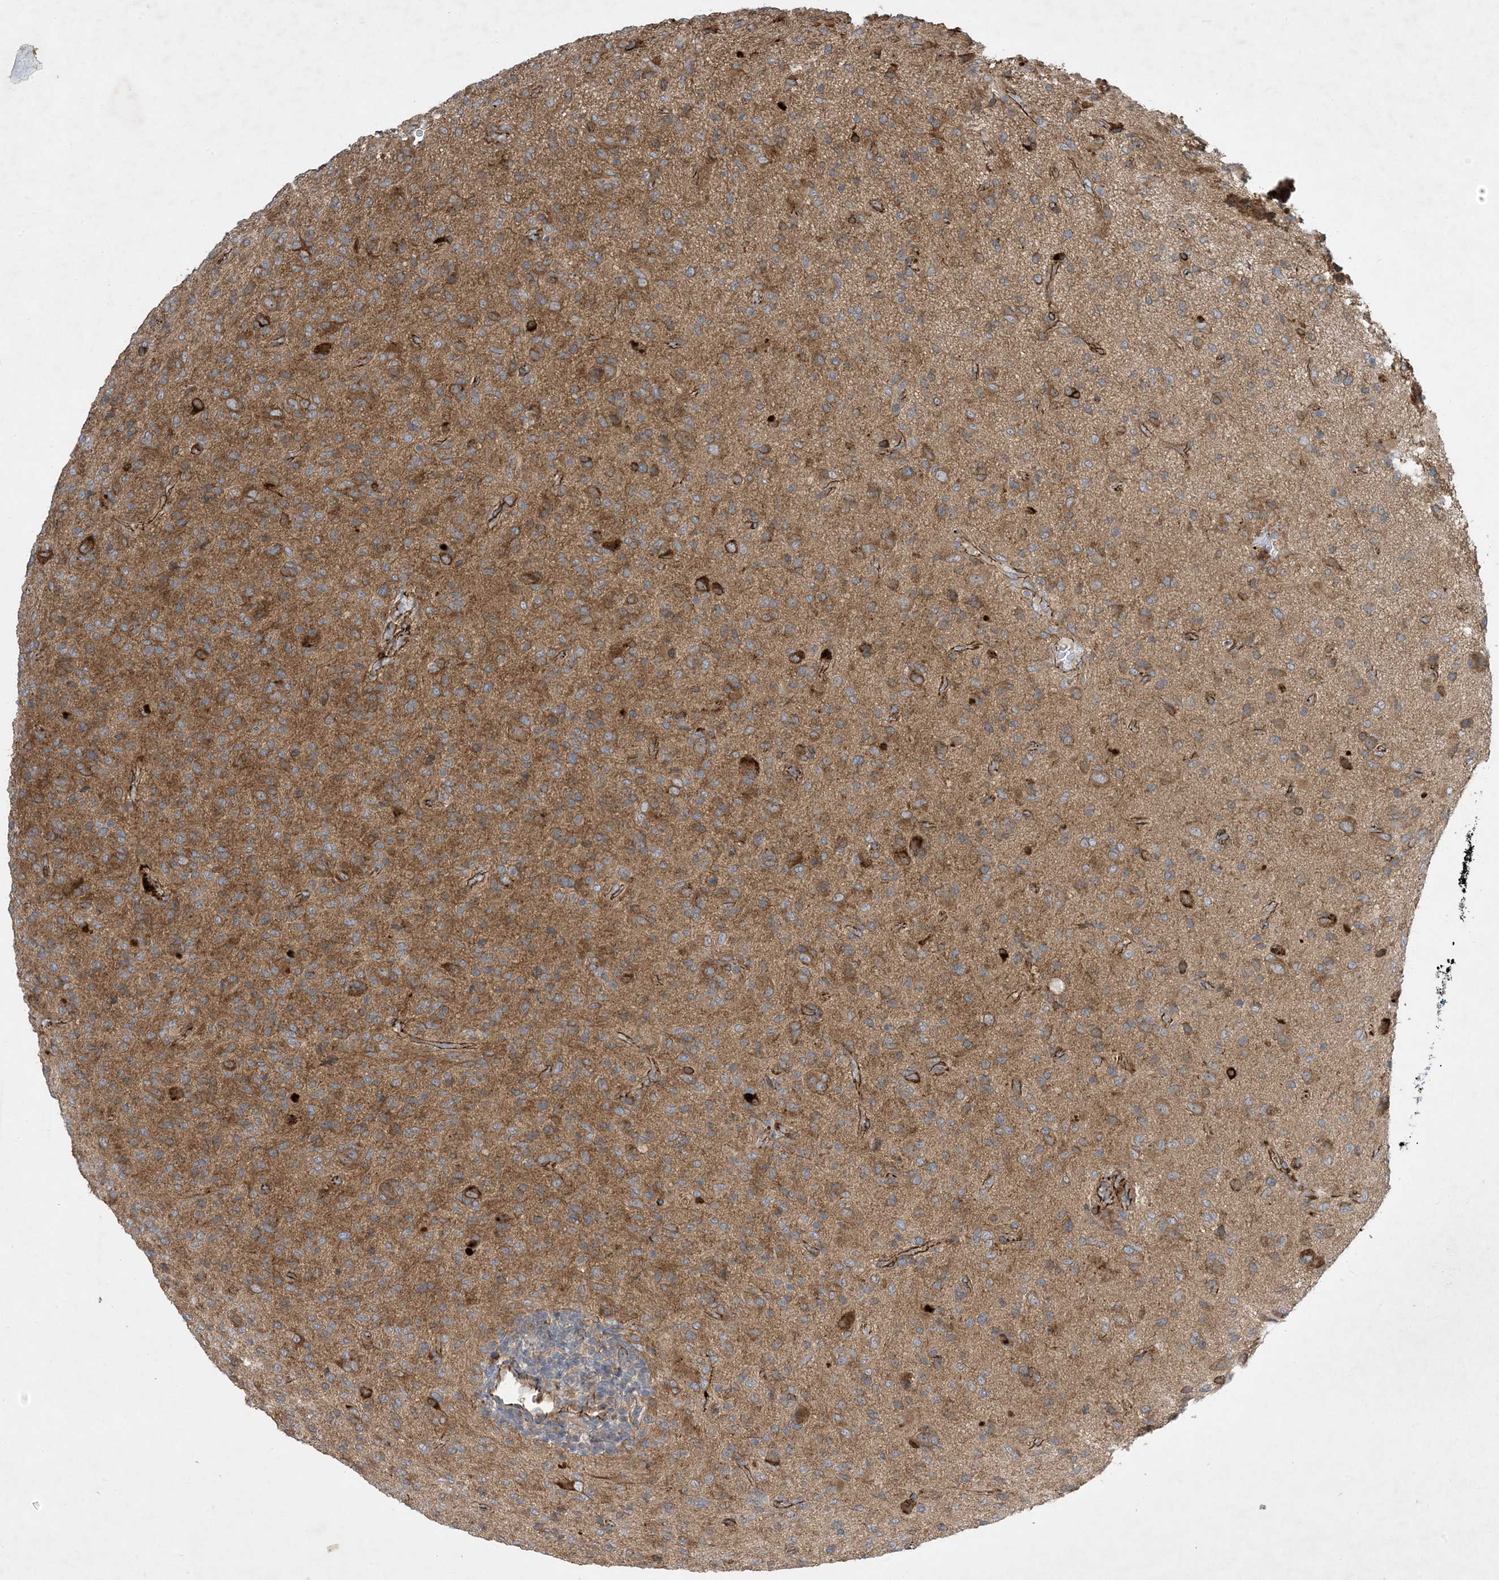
{"staining": {"intensity": "moderate", "quantity": ">75%", "location": "cytoplasmic/membranous"}, "tissue": "glioma", "cell_type": "Tumor cells", "image_type": "cancer", "snomed": [{"axis": "morphology", "description": "Glioma, malignant, High grade"}, {"axis": "topography", "description": "Brain"}], "caption": "Tumor cells demonstrate medium levels of moderate cytoplasmic/membranous positivity in approximately >75% of cells in glioma.", "gene": "OTOP1", "patient": {"sex": "female", "age": 57}}